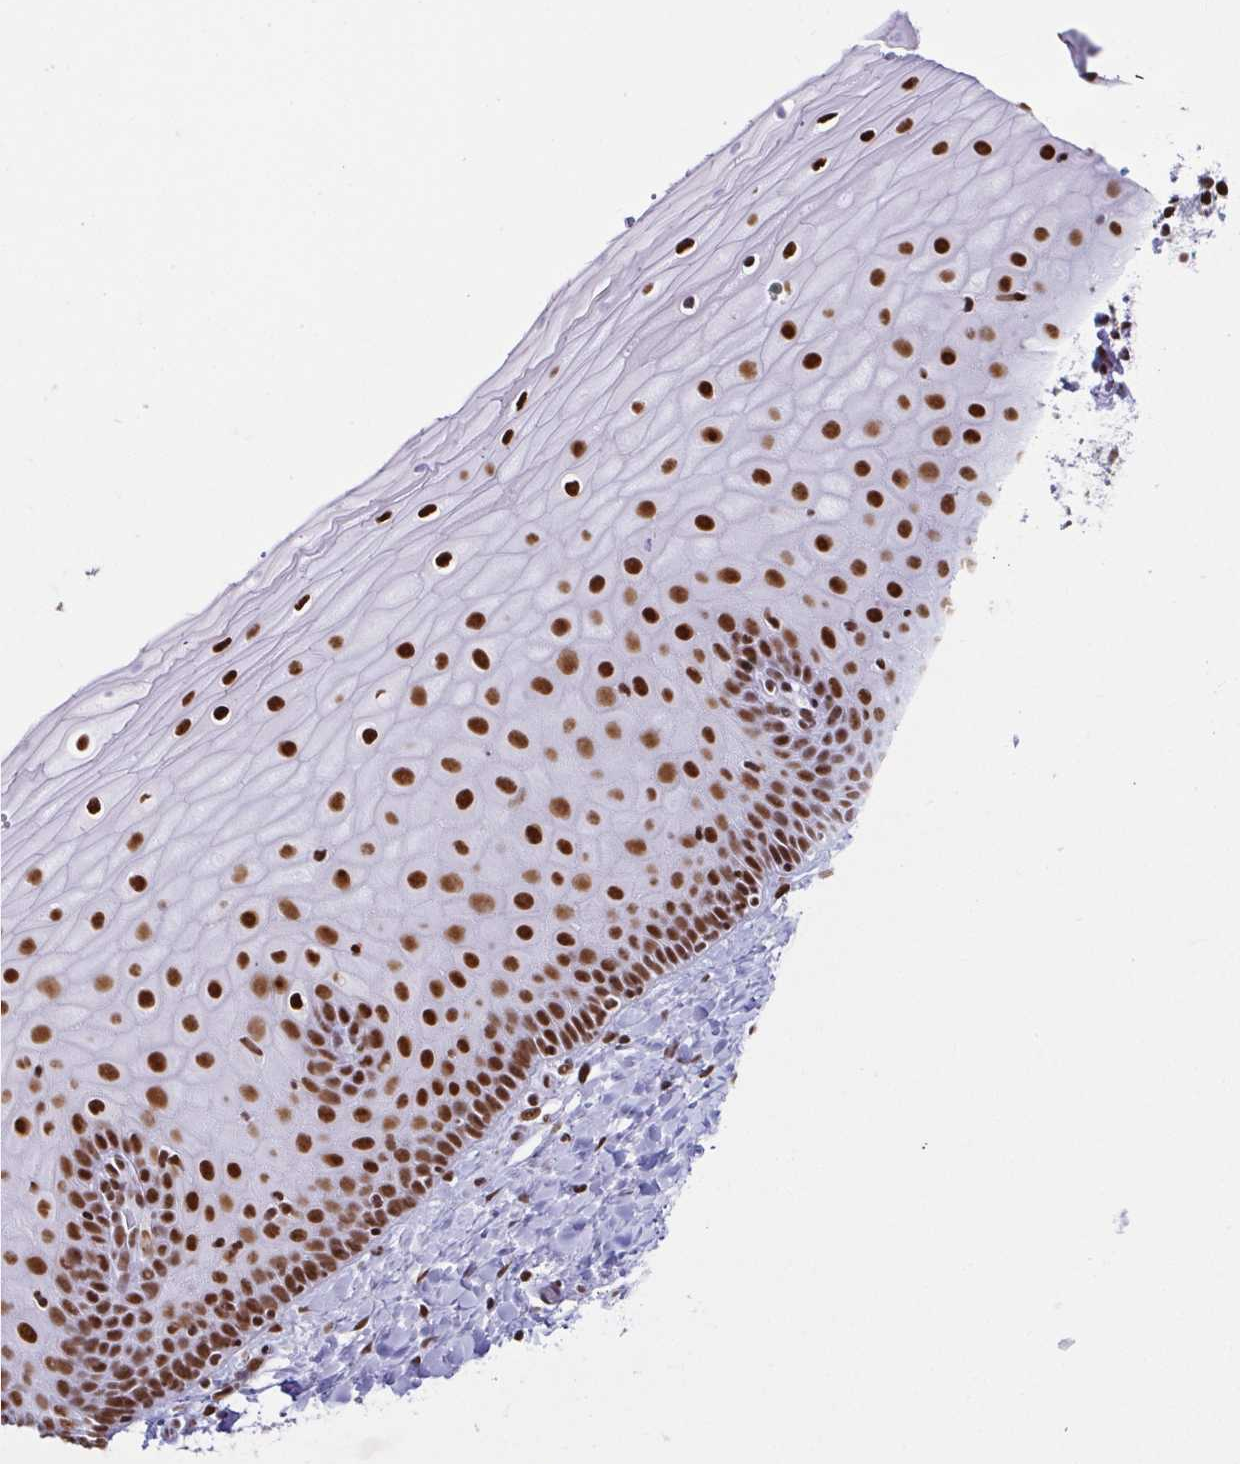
{"staining": {"intensity": "strong", "quantity": "25%-75%", "location": "nuclear"}, "tissue": "cervix", "cell_type": "Glandular cells", "image_type": "normal", "snomed": [{"axis": "morphology", "description": "Normal tissue, NOS"}, {"axis": "topography", "description": "Cervix"}], "caption": "A high amount of strong nuclear staining is seen in approximately 25%-75% of glandular cells in unremarkable cervix.", "gene": "EWSR1", "patient": {"sex": "female", "age": 37}}